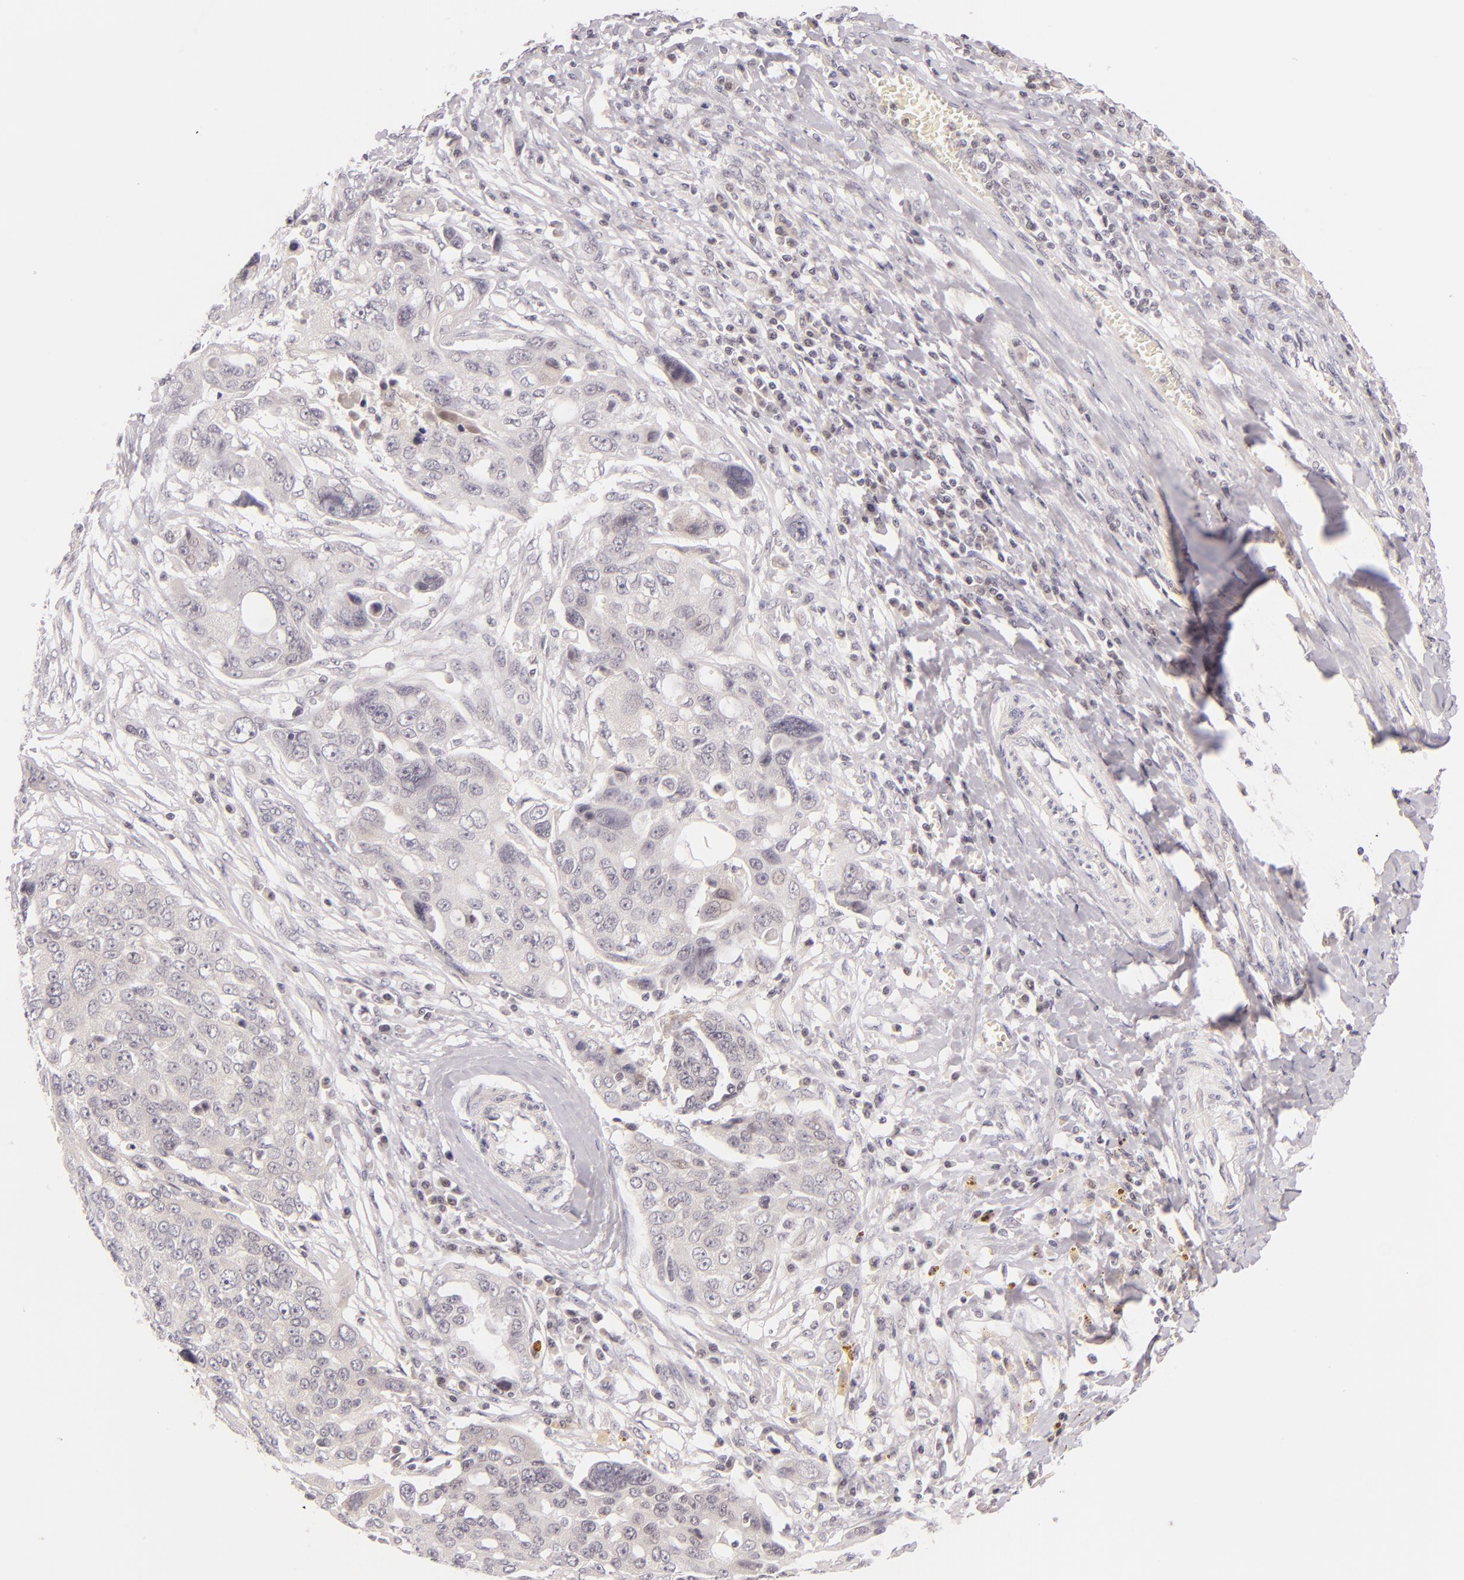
{"staining": {"intensity": "negative", "quantity": "none", "location": "none"}, "tissue": "ovarian cancer", "cell_type": "Tumor cells", "image_type": "cancer", "snomed": [{"axis": "morphology", "description": "Carcinoma, endometroid"}, {"axis": "topography", "description": "Ovary"}], "caption": "This image is of ovarian cancer (endometroid carcinoma) stained with immunohistochemistry (IHC) to label a protein in brown with the nuclei are counter-stained blue. There is no expression in tumor cells.", "gene": "CASP8", "patient": {"sex": "female", "age": 75}}